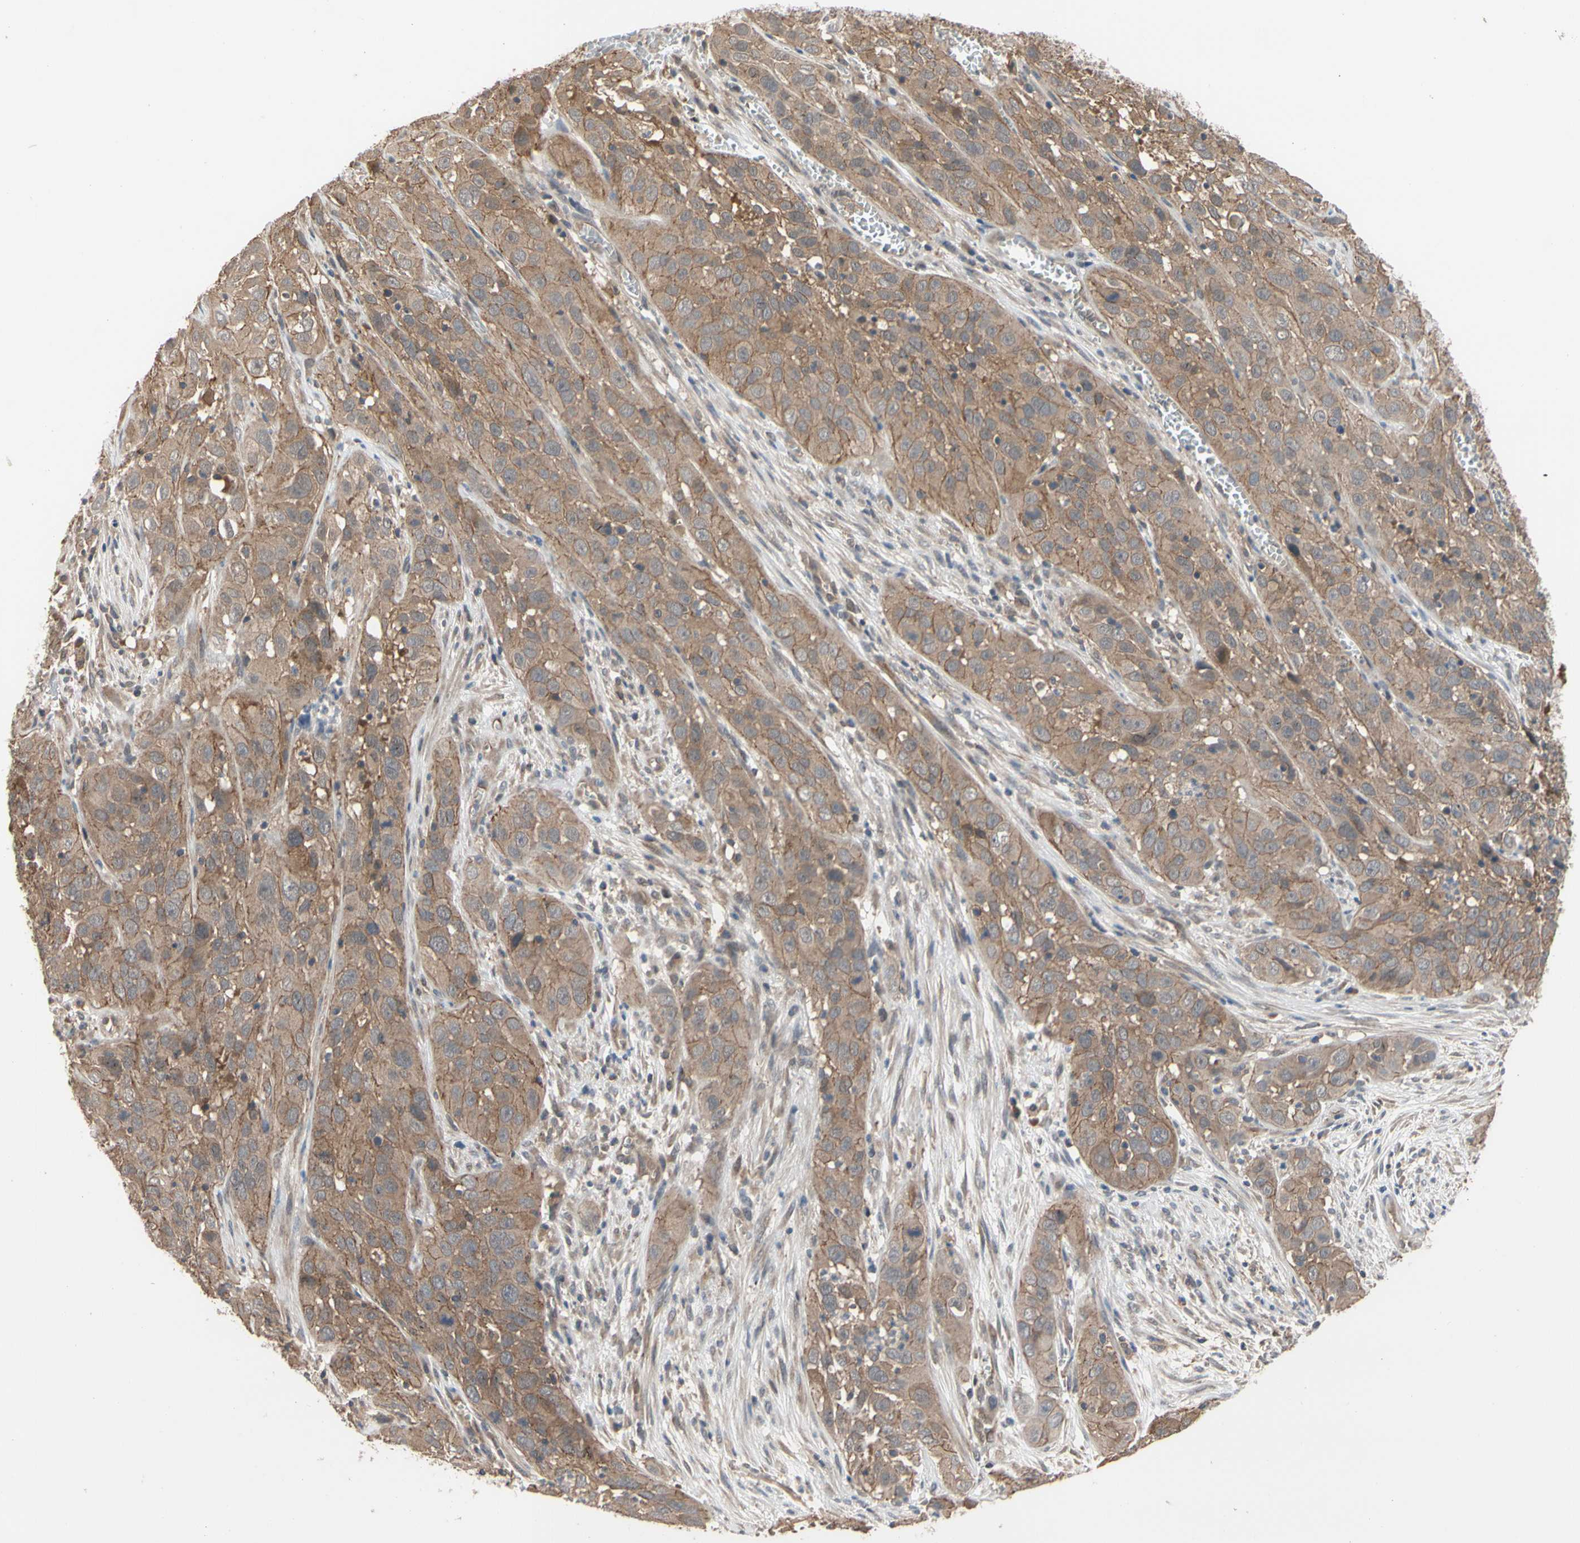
{"staining": {"intensity": "moderate", "quantity": ">75%", "location": "cytoplasmic/membranous"}, "tissue": "cervical cancer", "cell_type": "Tumor cells", "image_type": "cancer", "snomed": [{"axis": "morphology", "description": "Squamous cell carcinoma, NOS"}, {"axis": "topography", "description": "Cervix"}], "caption": "A medium amount of moderate cytoplasmic/membranous positivity is identified in about >75% of tumor cells in squamous cell carcinoma (cervical) tissue.", "gene": "DPP8", "patient": {"sex": "female", "age": 32}}